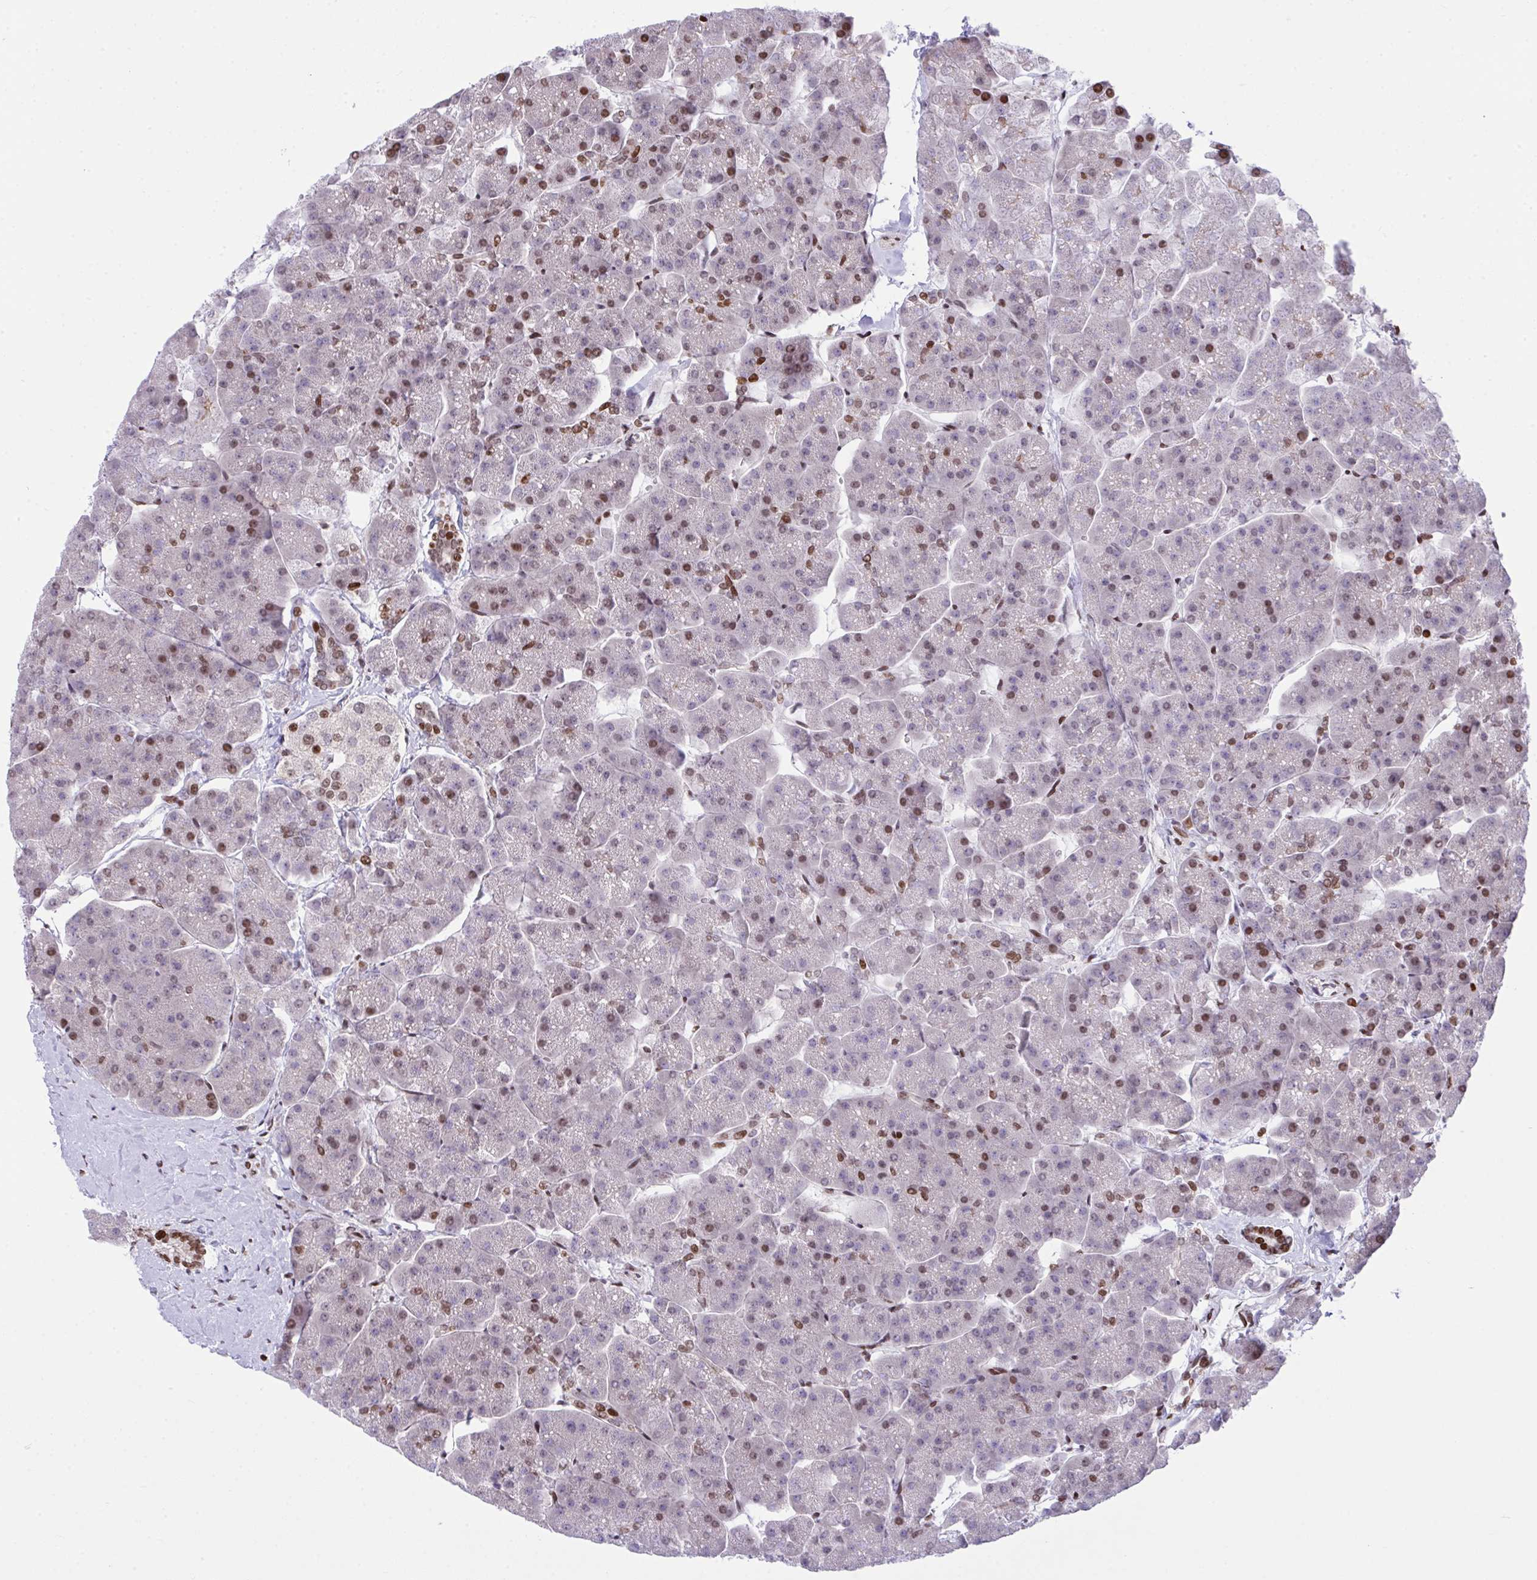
{"staining": {"intensity": "strong", "quantity": "<25%", "location": "nuclear"}, "tissue": "pancreas", "cell_type": "Exocrine glandular cells", "image_type": "normal", "snomed": [{"axis": "morphology", "description": "Normal tissue, NOS"}, {"axis": "topography", "description": "Pancreas"}, {"axis": "topography", "description": "Peripheral nerve tissue"}], "caption": "This image reveals immunohistochemistry (IHC) staining of normal human pancreas, with medium strong nuclear staining in approximately <25% of exocrine glandular cells.", "gene": "RAPGEF5", "patient": {"sex": "male", "age": 54}}